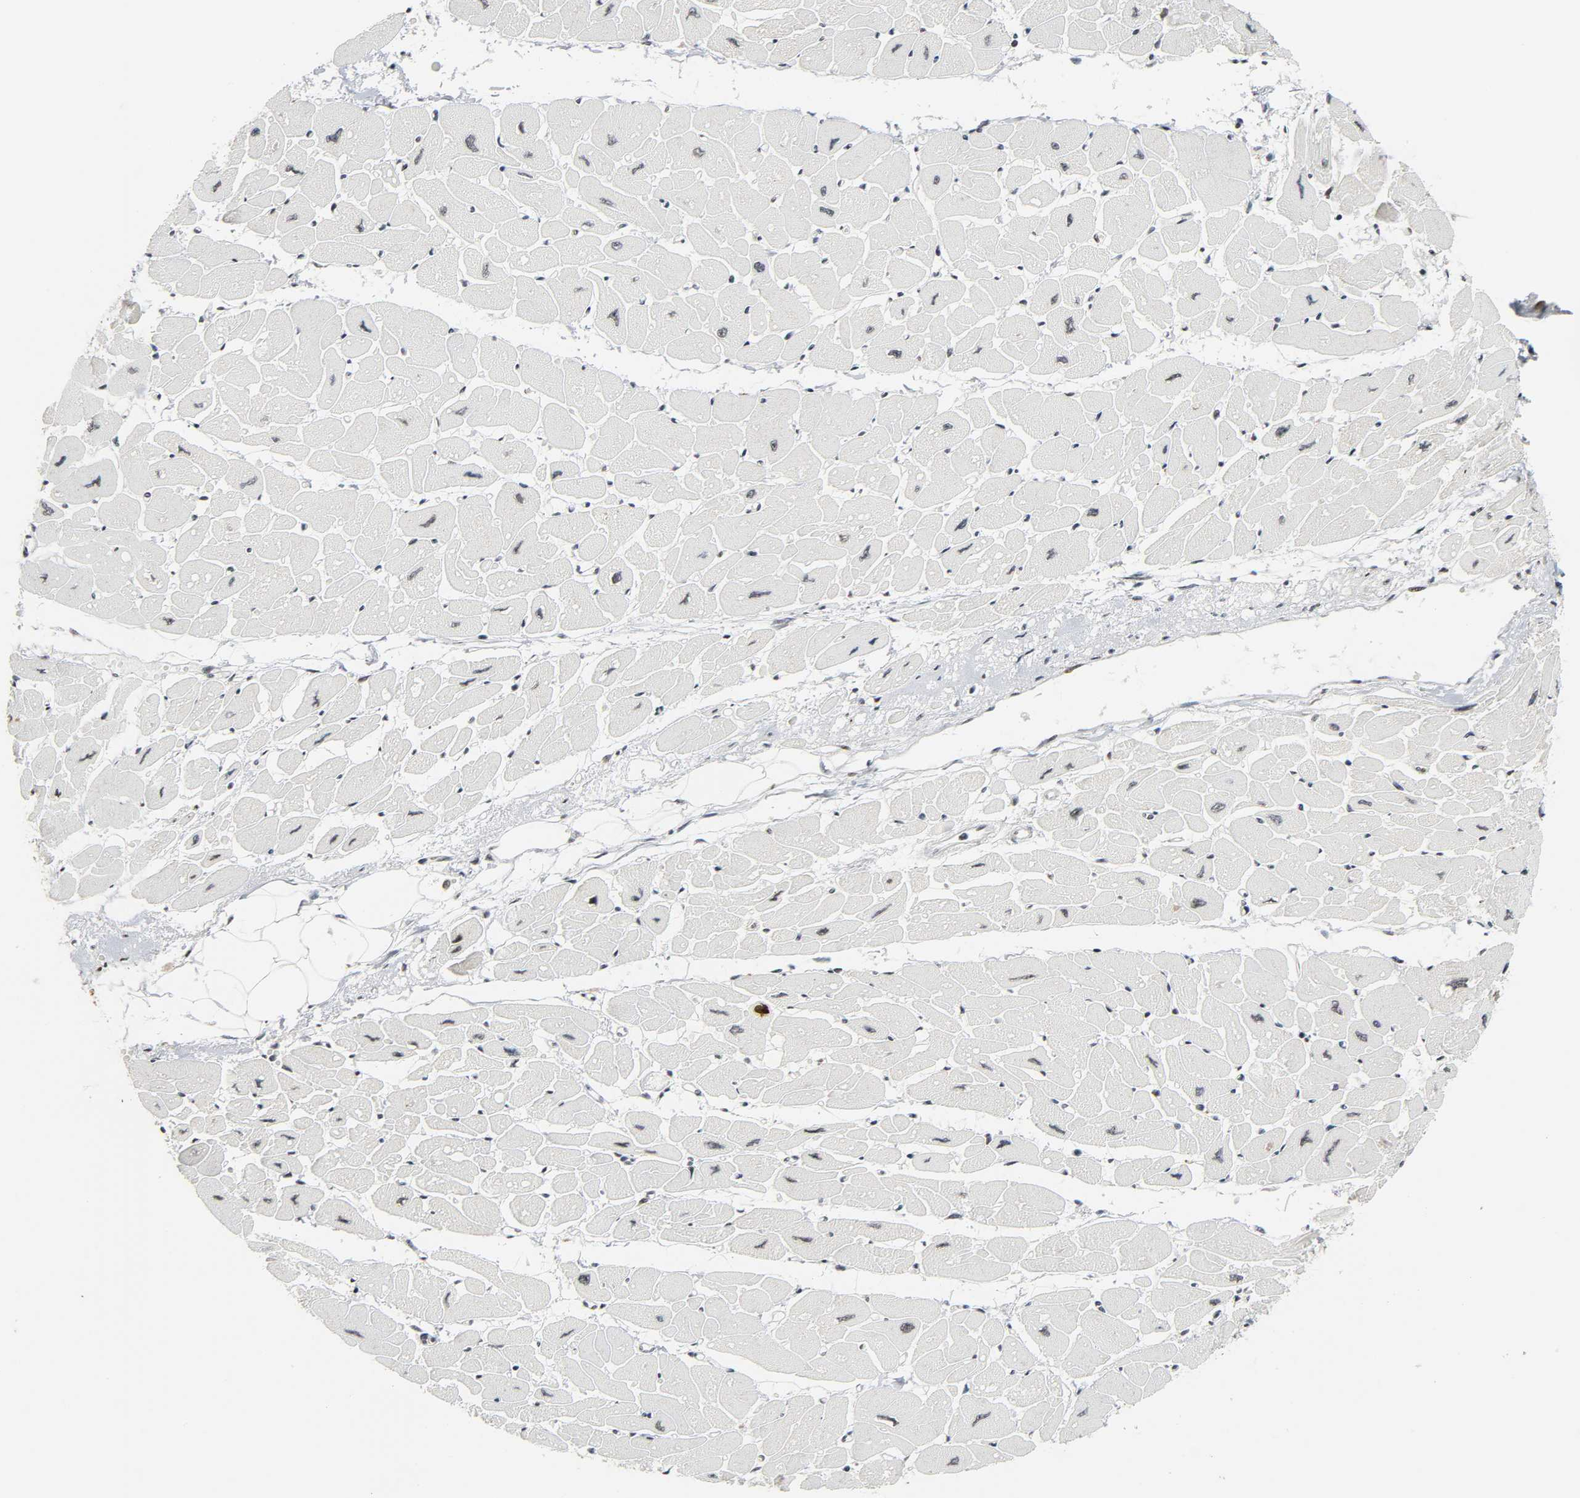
{"staining": {"intensity": "strong", "quantity": ">75%", "location": "nuclear"}, "tissue": "heart muscle", "cell_type": "Cardiomyocytes", "image_type": "normal", "snomed": [{"axis": "morphology", "description": "Normal tissue, NOS"}, {"axis": "topography", "description": "Heart"}], "caption": "Heart muscle was stained to show a protein in brown. There is high levels of strong nuclear positivity in about >75% of cardiomyocytes. (DAB = brown stain, brightfield microscopy at high magnification).", "gene": "CDK9", "patient": {"sex": "female", "age": 54}}